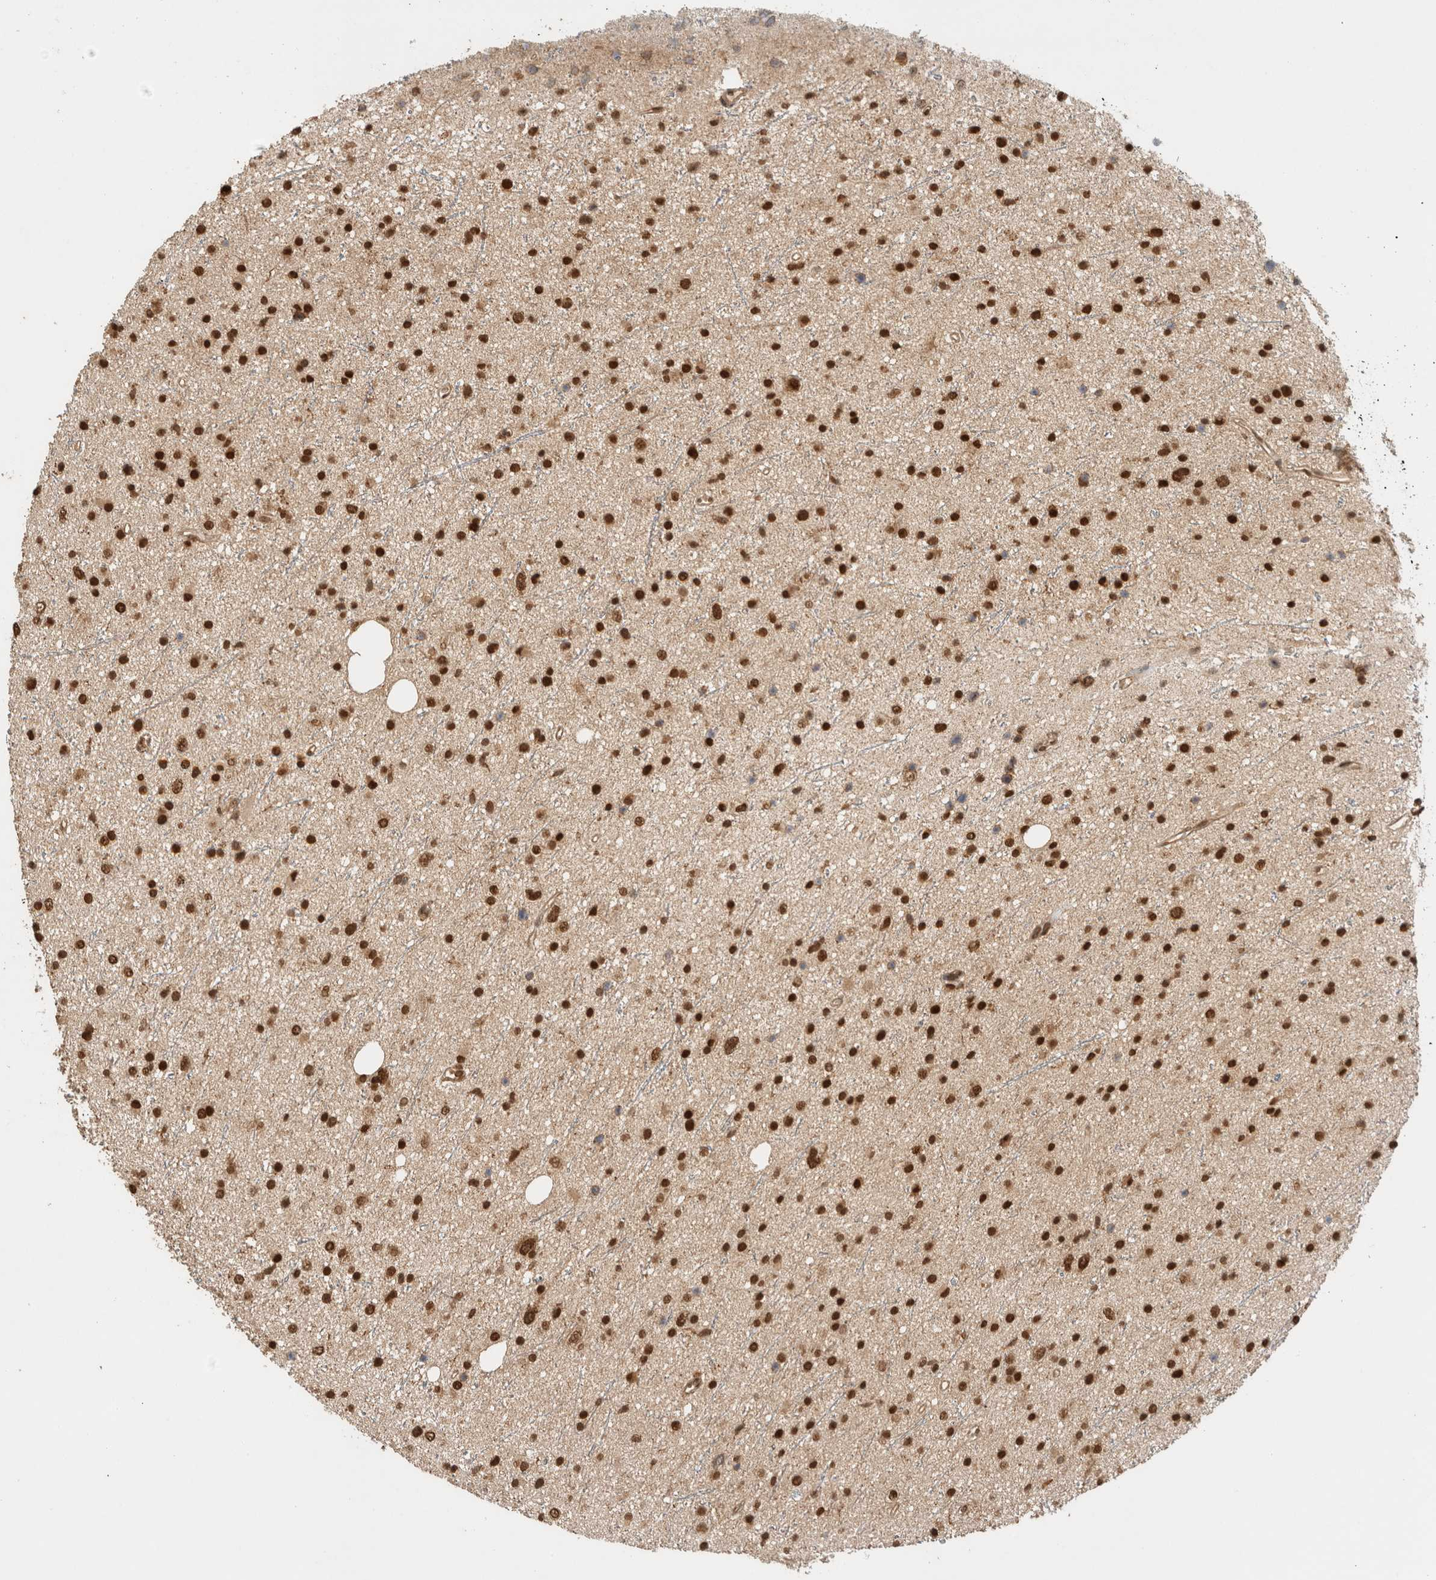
{"staining": {"intensity": "strong", "quantity": ">75%", "location": "nuclear"}, "tissue": "glioma", "cell_type": "Tumor cells", "image_type": "cancer", "snomed": [{"axis": "morphology", "description": "Glioma, malignant, Low grade"}, {"axis": "topography", "description": "Cerebral cortex"}], "caption": "Protein staining of malignant low-grade glioma tissue demonstrates strong nuclear staining in about >75% of tumor cells.", "gene": "C1orf21", "patient": {"sex": "female", "age": 39}}